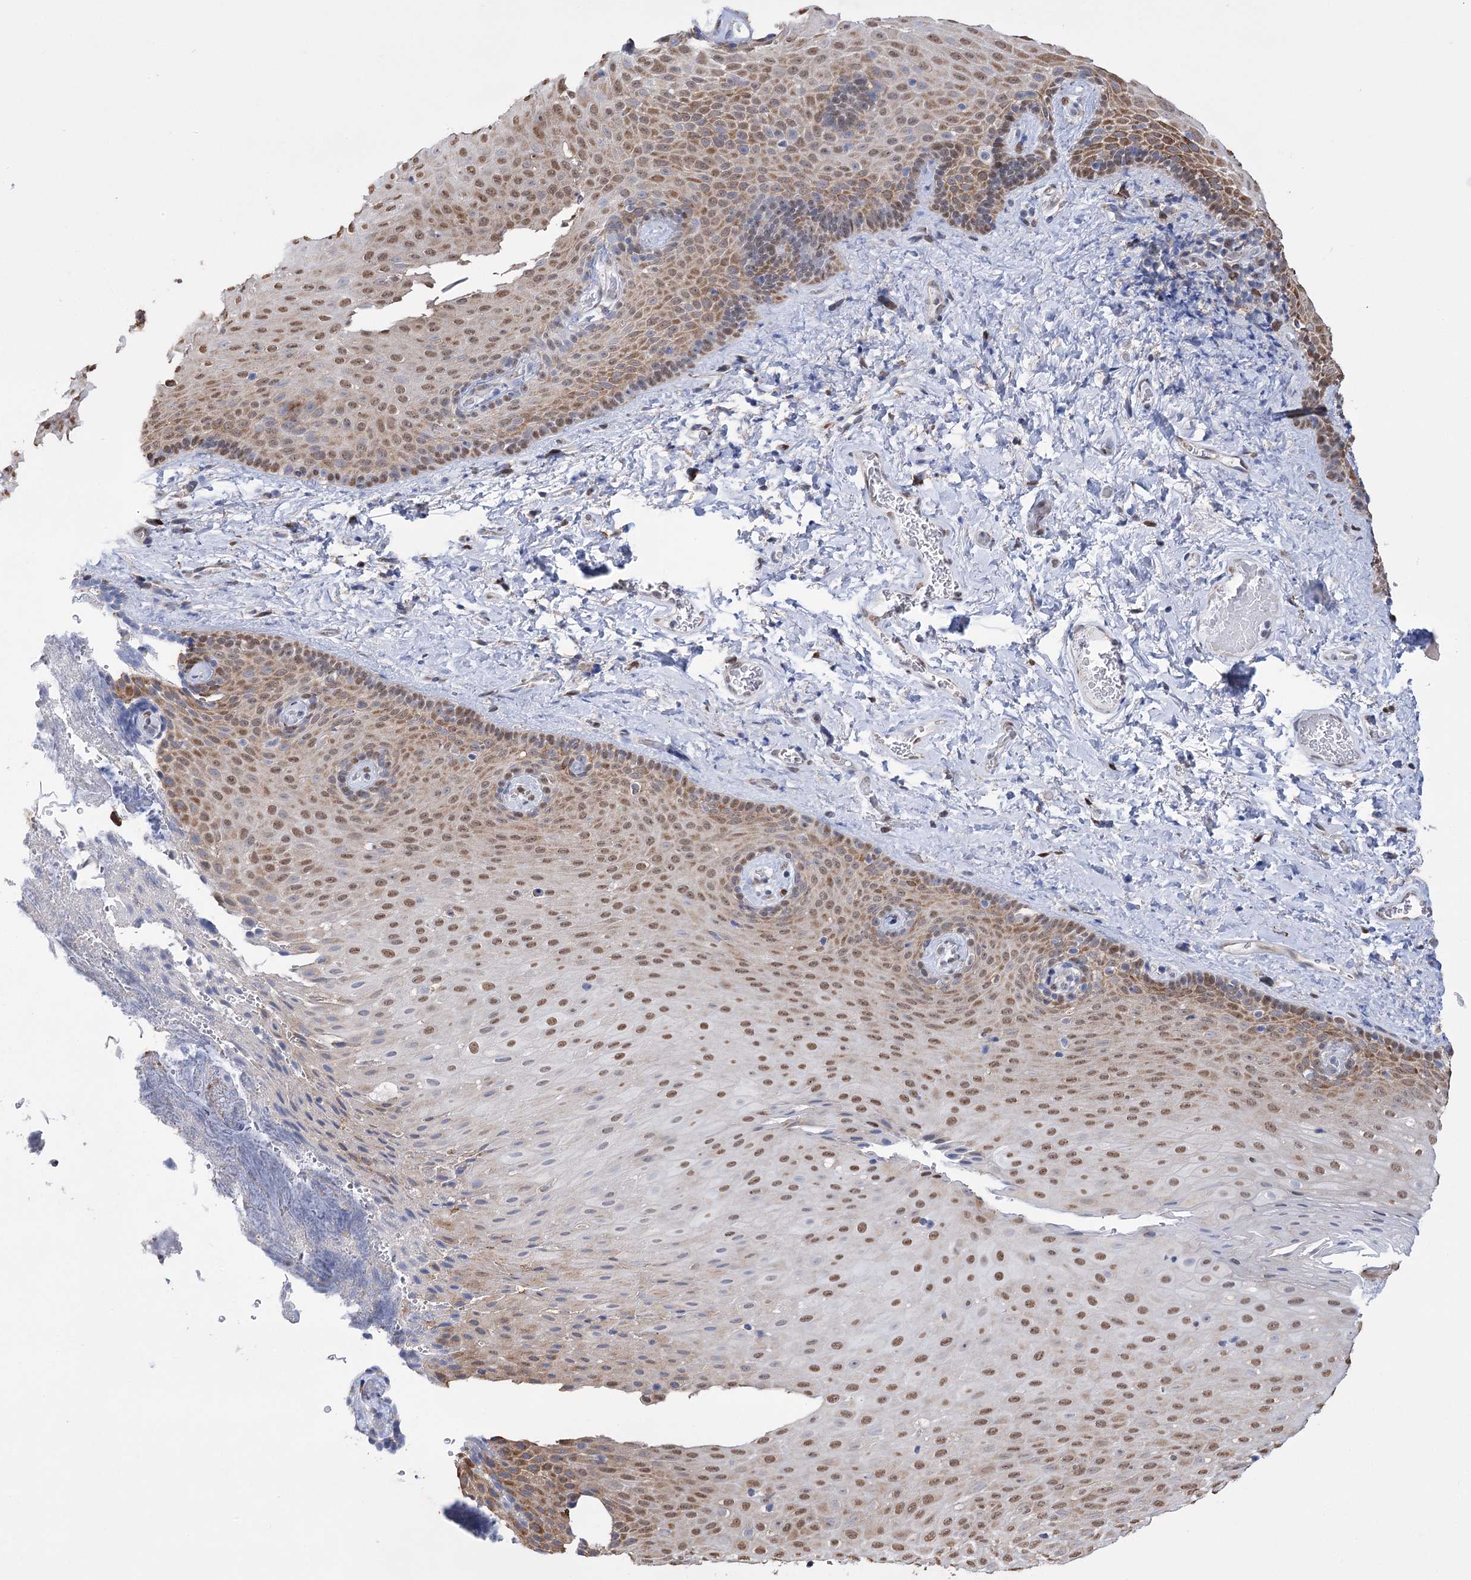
{"staining": {"intensity": "strong", "quantity": ">75%", "location": "cytoplasmic/membranous,nuclear"}, "tissue": "skin", "cell_type": "Epidermal cells", "image_type": "normal", "snomed": [{"axis": "morphology", "description": "Normal tissue, NOS"}, {"axis": "topography", "description": "Anal"}], "caption": "Immunohistochemistry (DAB (3,3'-diaminobenzidine)) staining of benign skin reveals strong cytoplasmic/membranous,nuclear protein positivity in approximately >75% of epidermal cells. The protein of interest is shown in brown color, while the nuclei are stained blue.", "gene": "NFU1", "patient": {"sex": "male", "age": 69}}